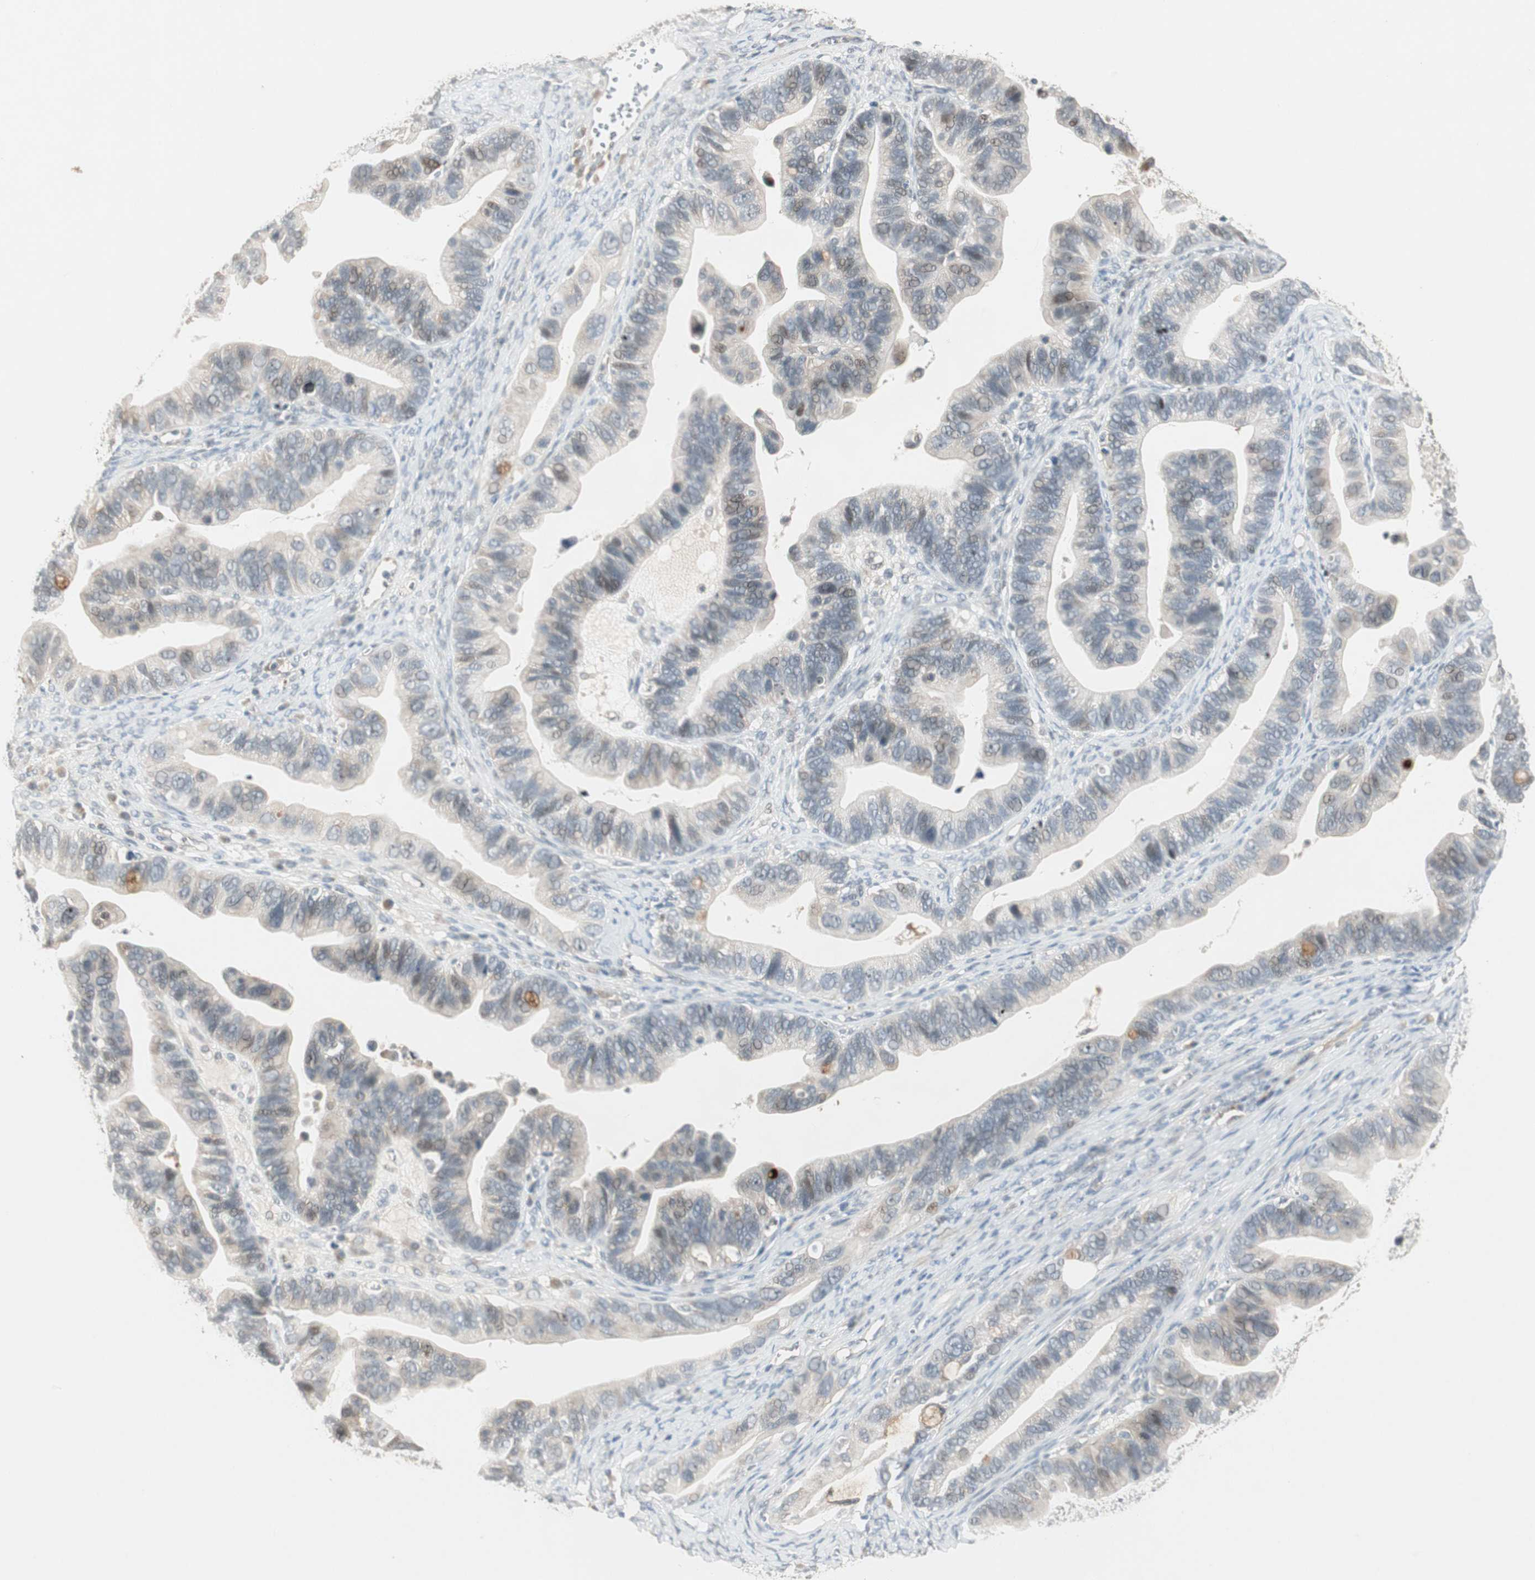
{"staining": {"intensity": "weak", "quantity": "<25%", "location": "cytoplasmic/membranous,nuclear"}, "tissue": "ovarian cancer", "cell_type": "Tumor cells", "image_type": "cancer", "snomed": [{"axis": "morphology", "description": "Cystadenocarcinoma, serous, NOS"}, {"axis": "topography", "description": "Ovary"}], "caption": "Immunohistochemistry histopathology image of human ovarian cancer stained for a protein (brown), which demonstrates no positivity in tumor cells. The staining was performed using DAB (3,3'-diaminobenzidine) to visualize the protein expression in brown, while the nuclei were stained in blue with hematoxylin (Magnification: 20x).", "gene": "ACSL5", "patient": {"sex": "female", "age": 56}}